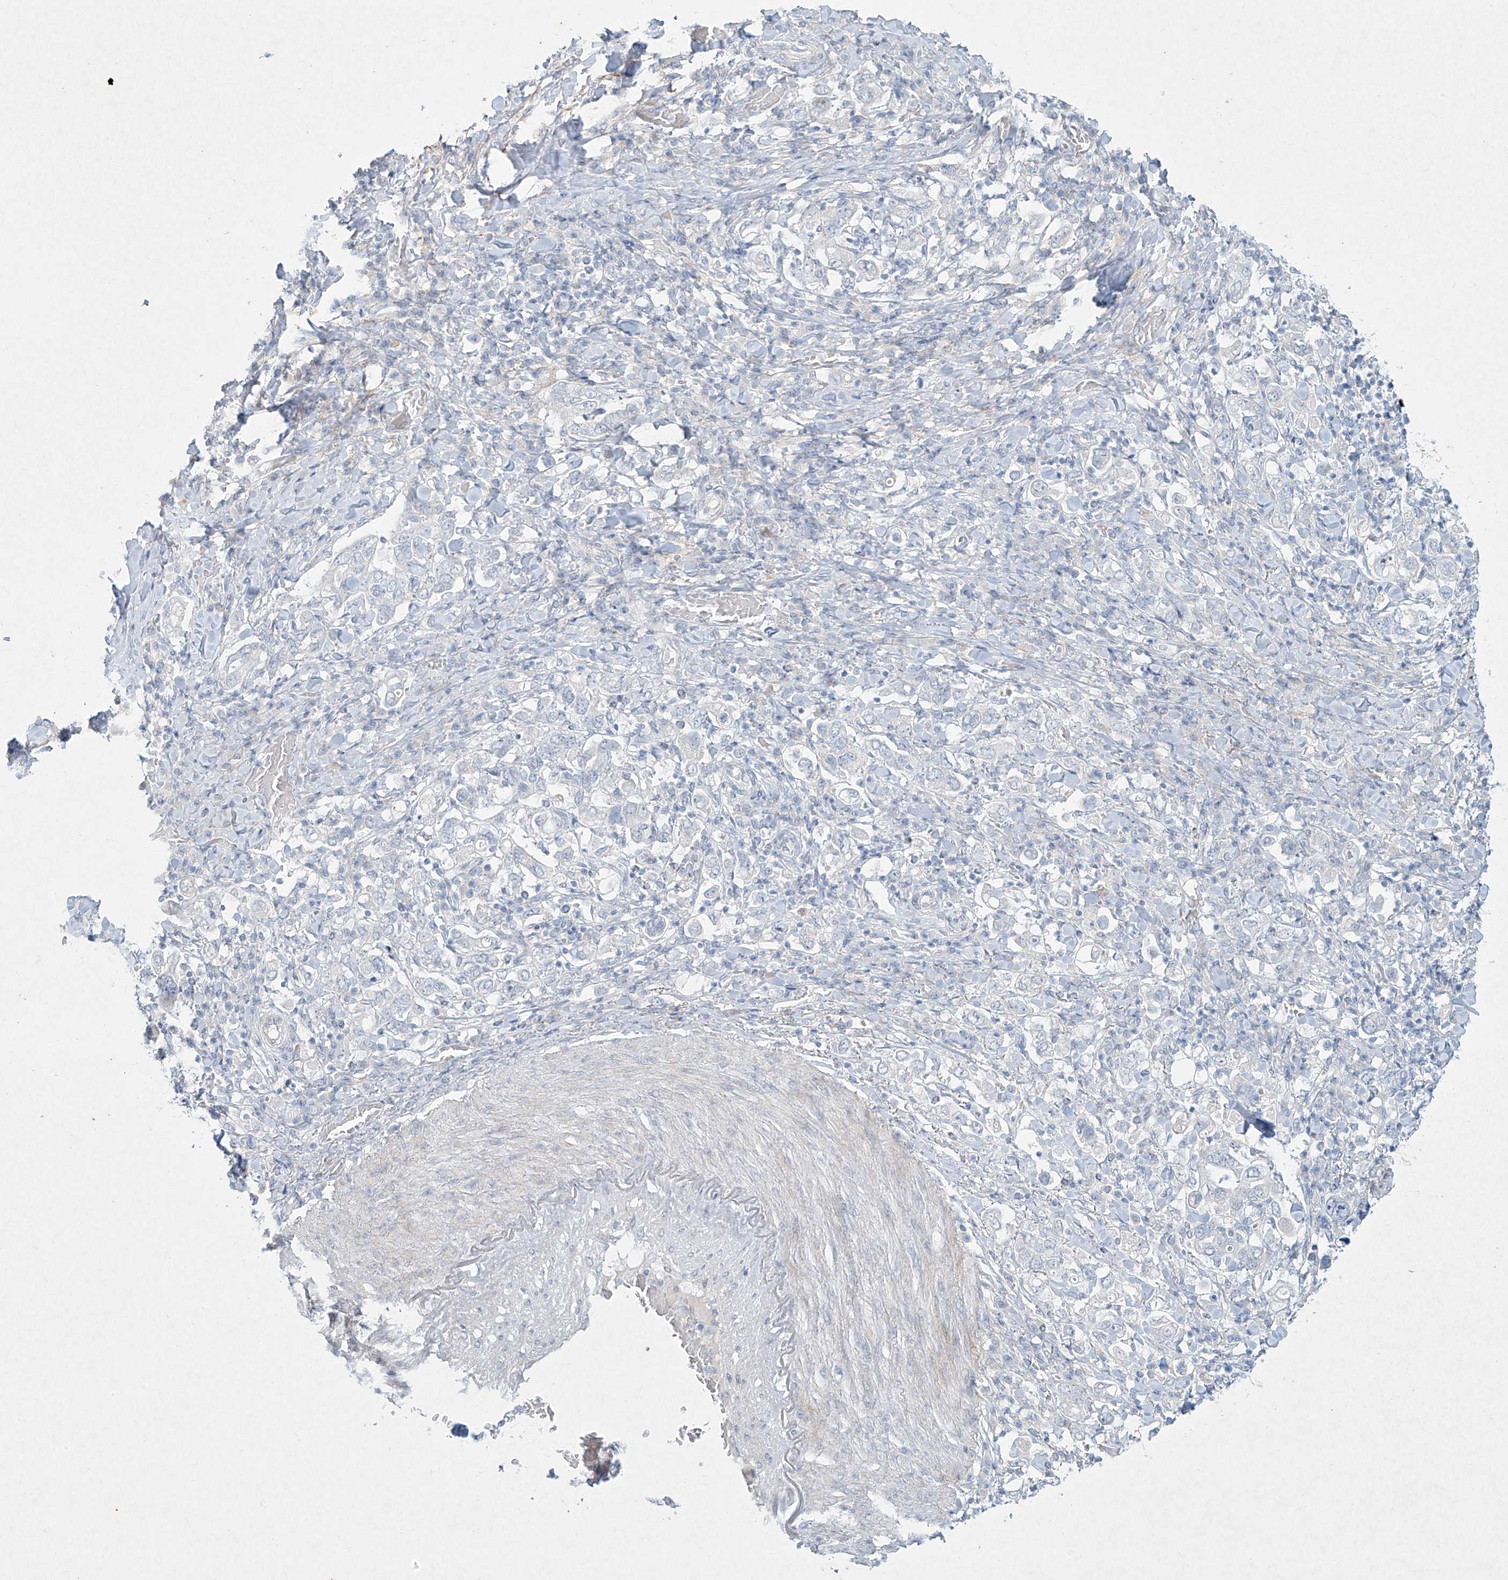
{"staining": {"intensity": "negative", "quantity": "none", "location": "none"}, "tissue": "stomach cancer", "cell_type": "Tumor cells", "image_type": "cancer", "snomed": [{"axis": "morphology", "description": "Adenocarcinoma, NOS"}, {"axis": "topography", "description": "Stomach, upper"}], "caption": "Tumor cells show no significant positivity in stomach cancer.", "gene": "PAX6", "patient": {"sex": "male", "age": 62}}